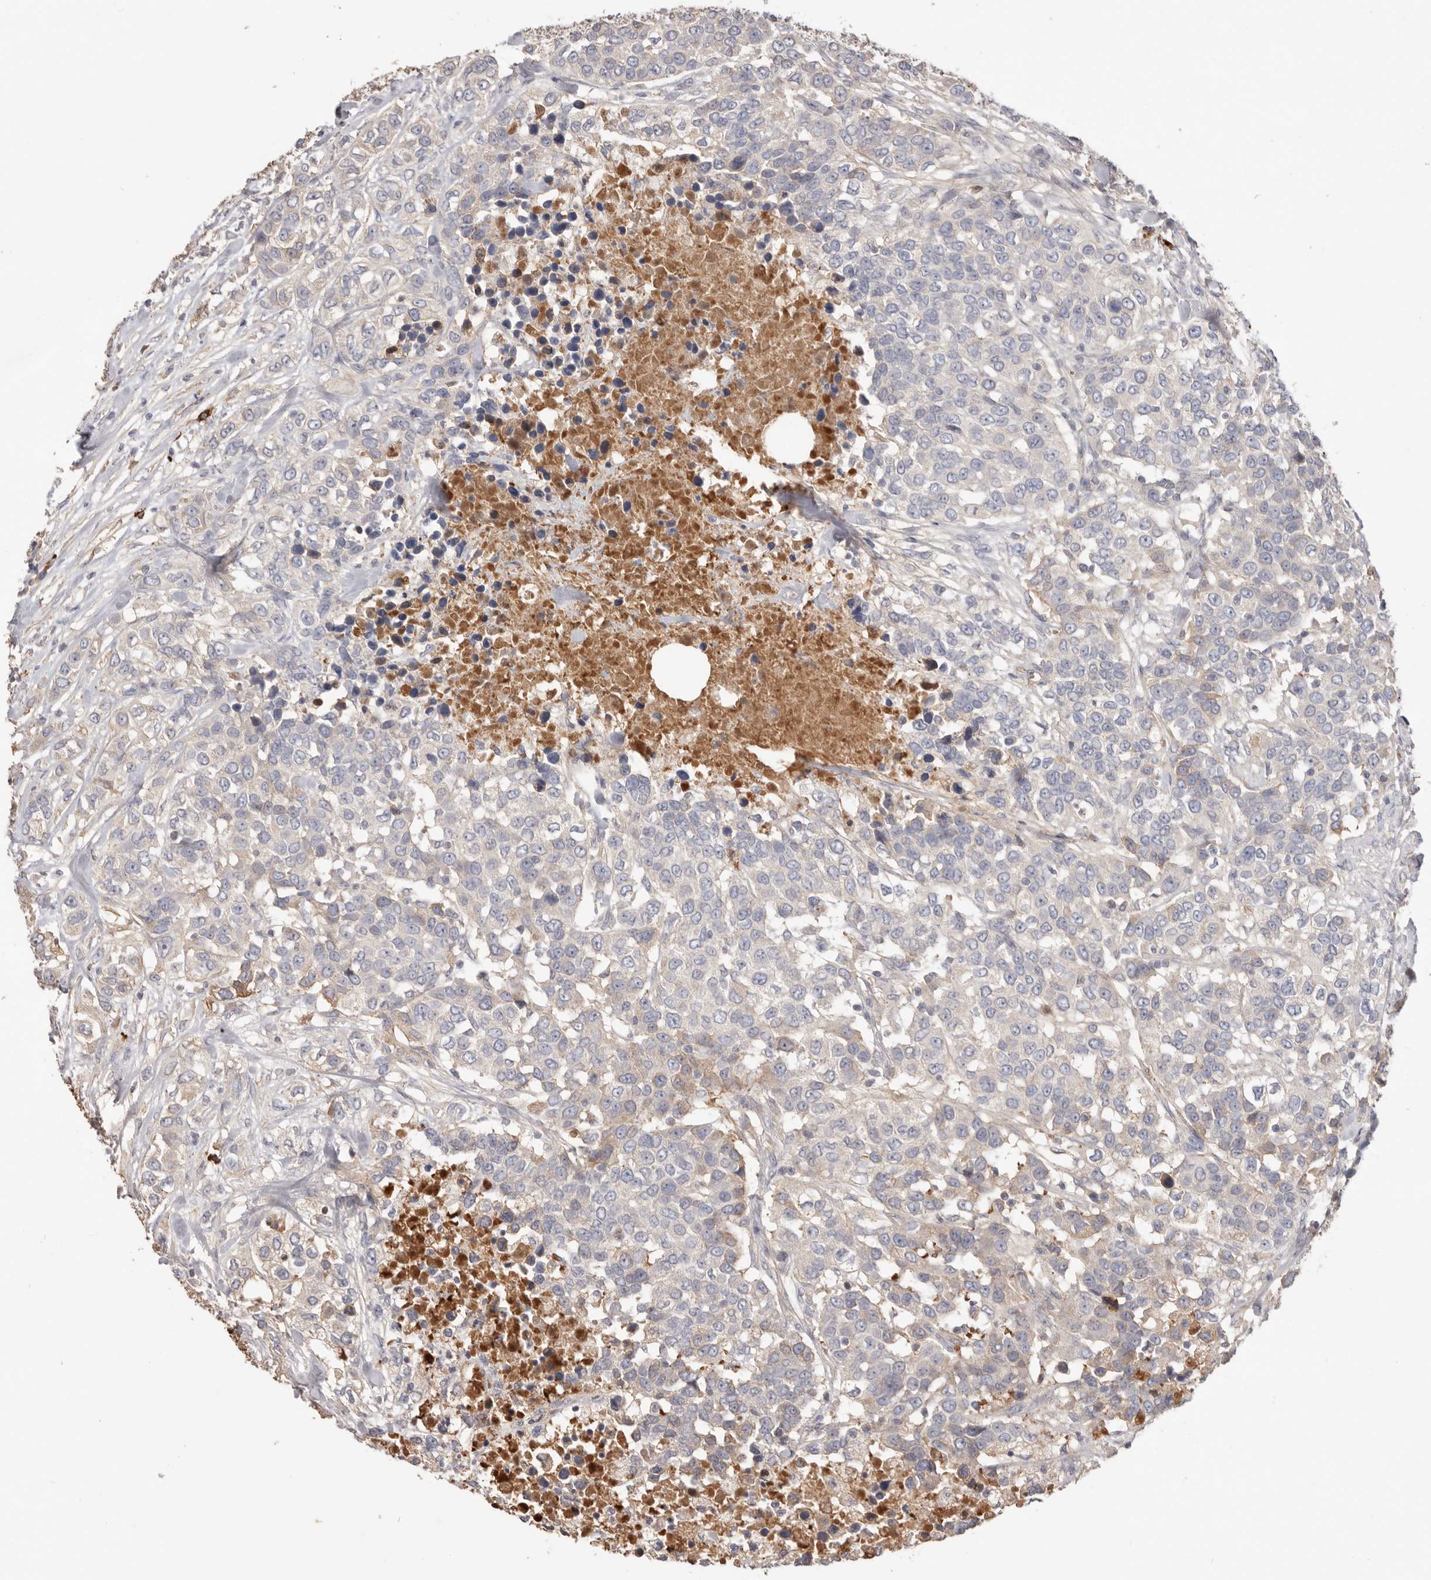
{"staining": {"intensity": "moderate", "quantity": "<25%", "location": "cytoplasmic/membranous"}, "tissue": "urothelial cancer", "cell_type": "Tumor cells", "image_type": "cancer", "snomed": [{"axis": "morphology", "description": "Urothelial carcinoma, High grade"}, {"axis": "topography", "description": "Urinary bladder"}], "caption": "This is a histology image of IHC staining of urothelial carcinoma (high-grade), which shows moderate staining in the cytoplasmic/membranous of tumor cells.", "gene": "HCAR2", "patient": {"sex": "female", "age": 80}}